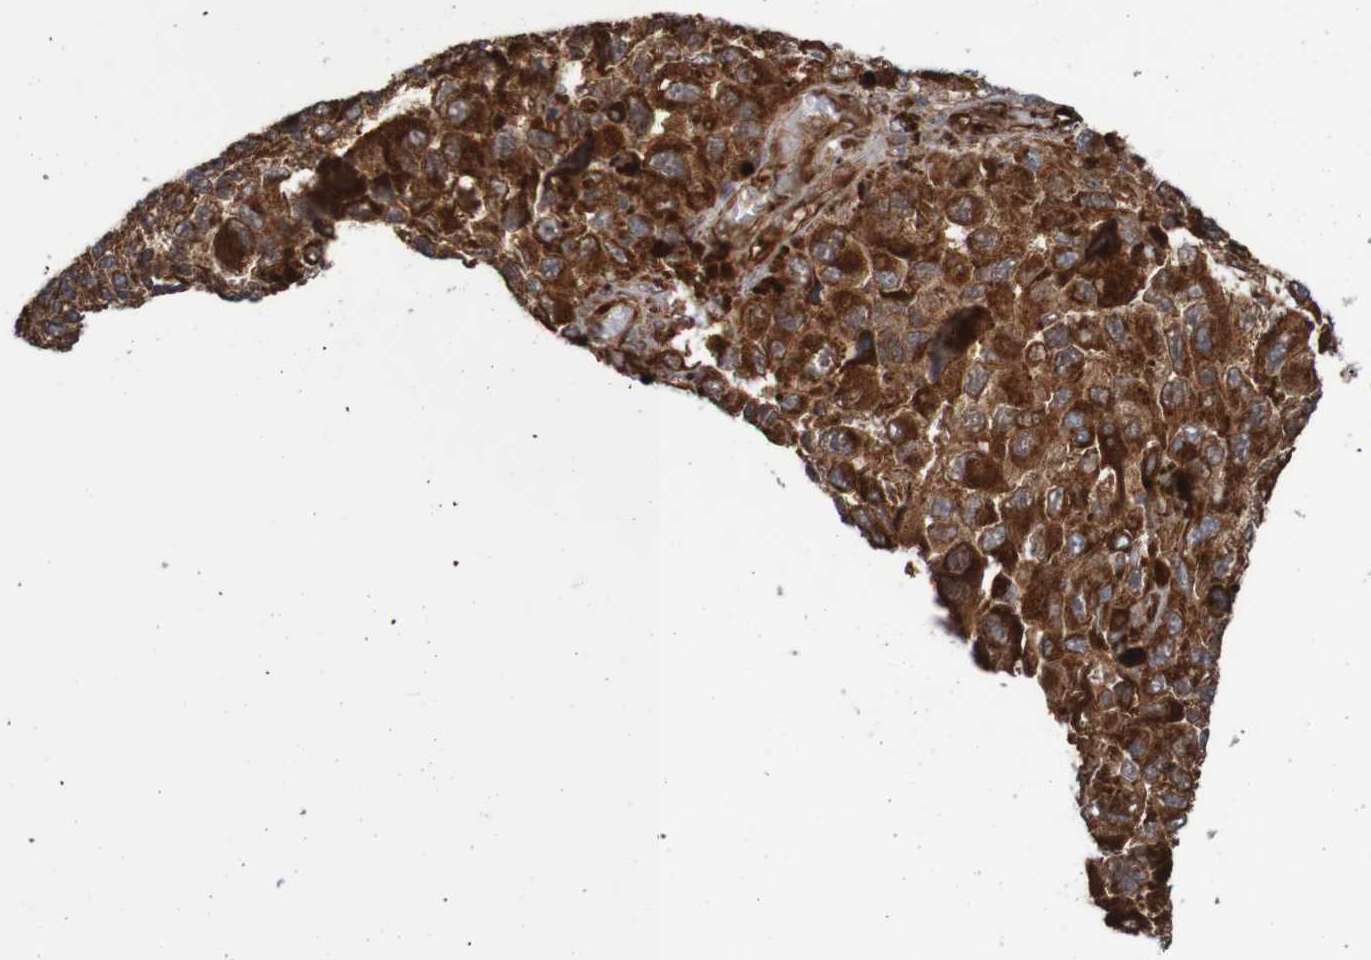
{"staining": {"intensity": "strong", "quantity": ">75%", "location": "cytoplasmic/membranous"}, "tissue": "melanoma", "cell_type": "Tumor cells", "image_type": "cancer", "snomed": [{"axis": "morphology", "description": "Malignant melanoma, NOS"}, {"axis": "topography", "description": "Skin"}], "caption": "Immunohistochemical staining of melanoma demonstrates high levels of strong cytoplasmic/membranous protein staining in about >75% of tumor cells. The protein of interest is shown in brown color, while the nuclei are stained blue.", "gene": "MRPL52", "patient": {"sex": "female", "age": 73}}